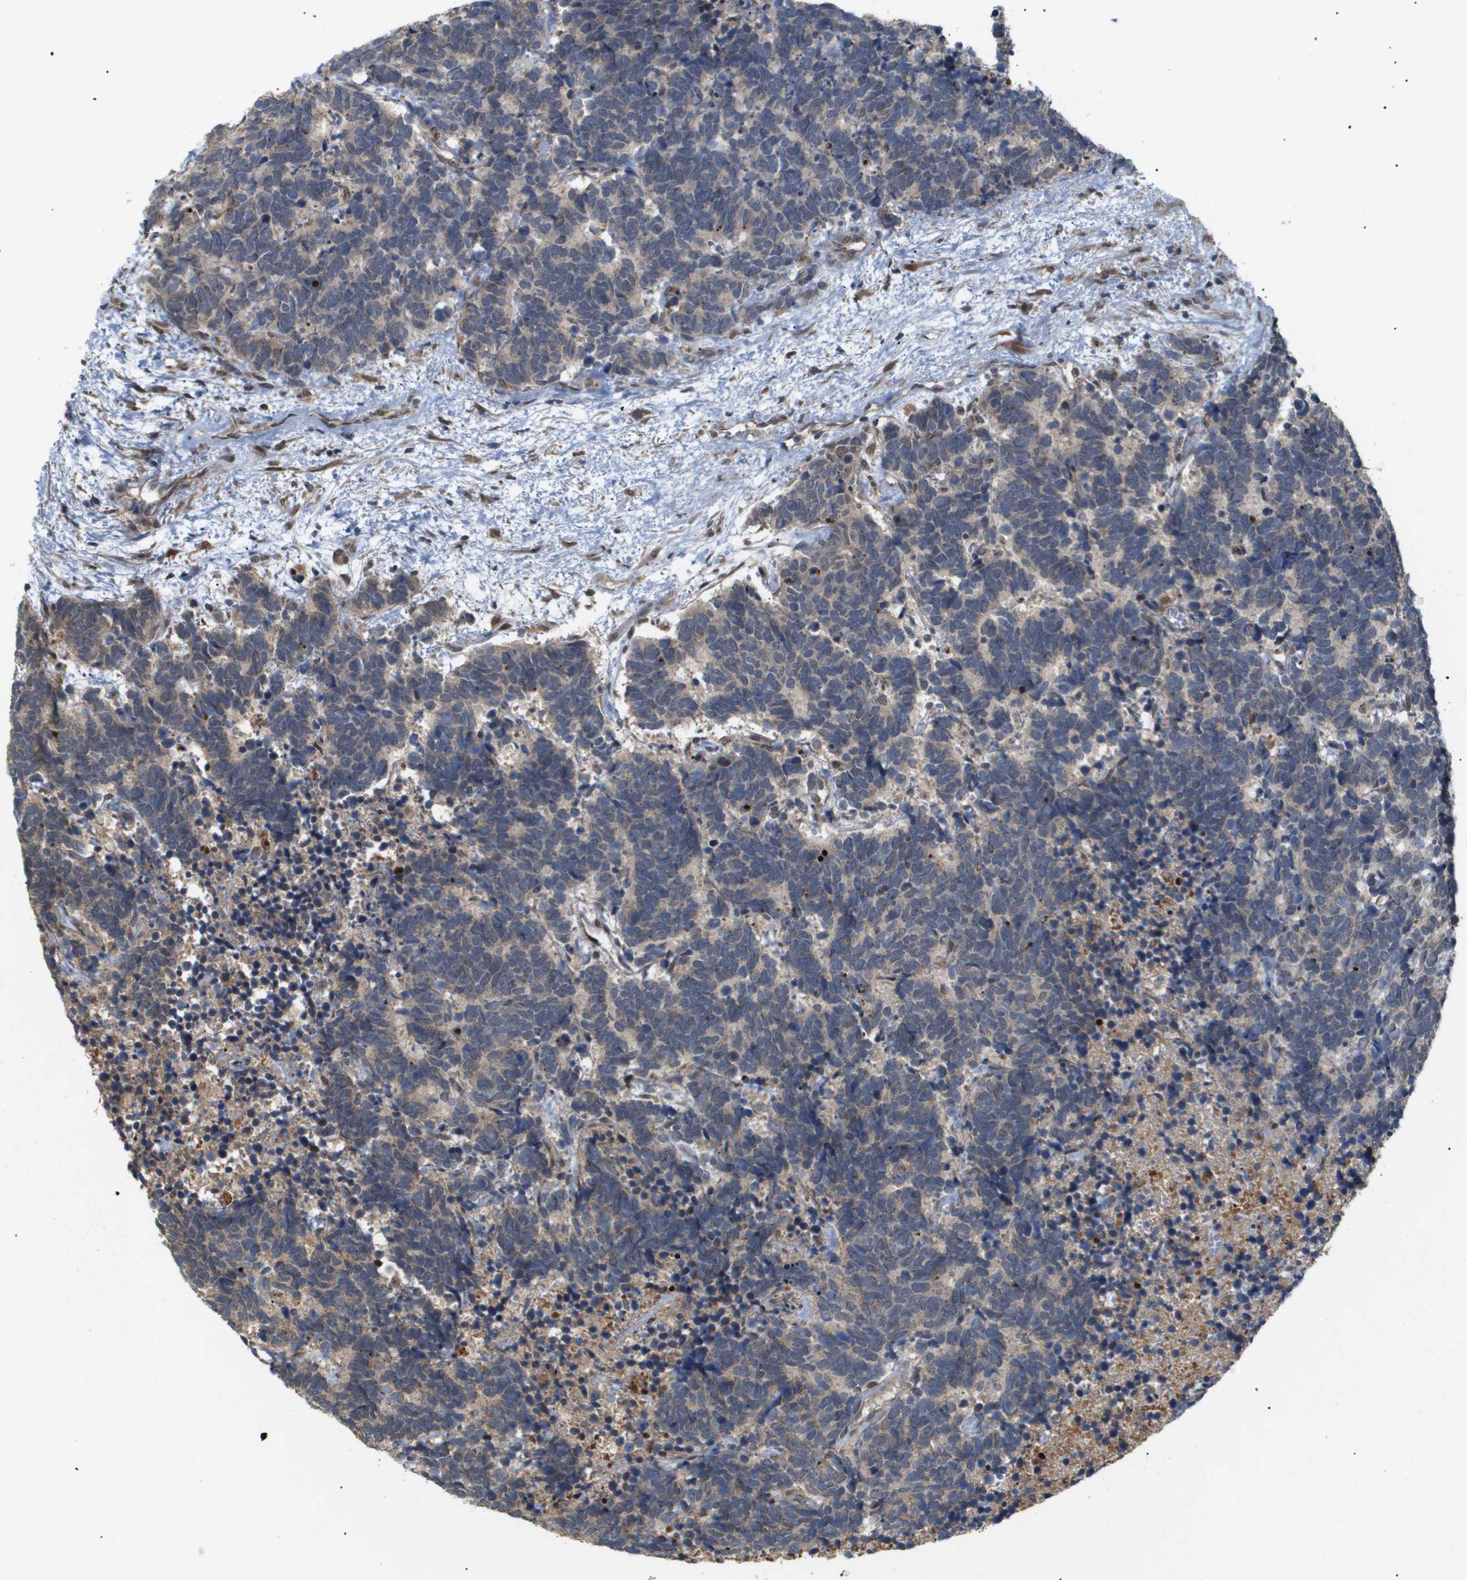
{"staining": {"intensity": "weak", "quantity": "25%-75%", "location": "cytoplasmic/membranous"}, "tissue": "carcinoid", "cell_type": "Tumor cells", "image_type": "cancer", "snomed": [{"axis": "morphology", "description": "Carcinoma, NOS"}, {"axis": "morphology", "description": "Carcinoid, malignant, NOS"}, {"axis": "topography", "description": "Urinary bladder"}], "caption": "Protein staining of carcinoid tissue displays weak cytoplasmic/membranous positivity in approximately 25%-75% of tumor cells. Ihc stains the protein in brown and the nuclei are stained blue.", "gene": "PDGFB", "patient": {"sex": "male", "age": 57}}